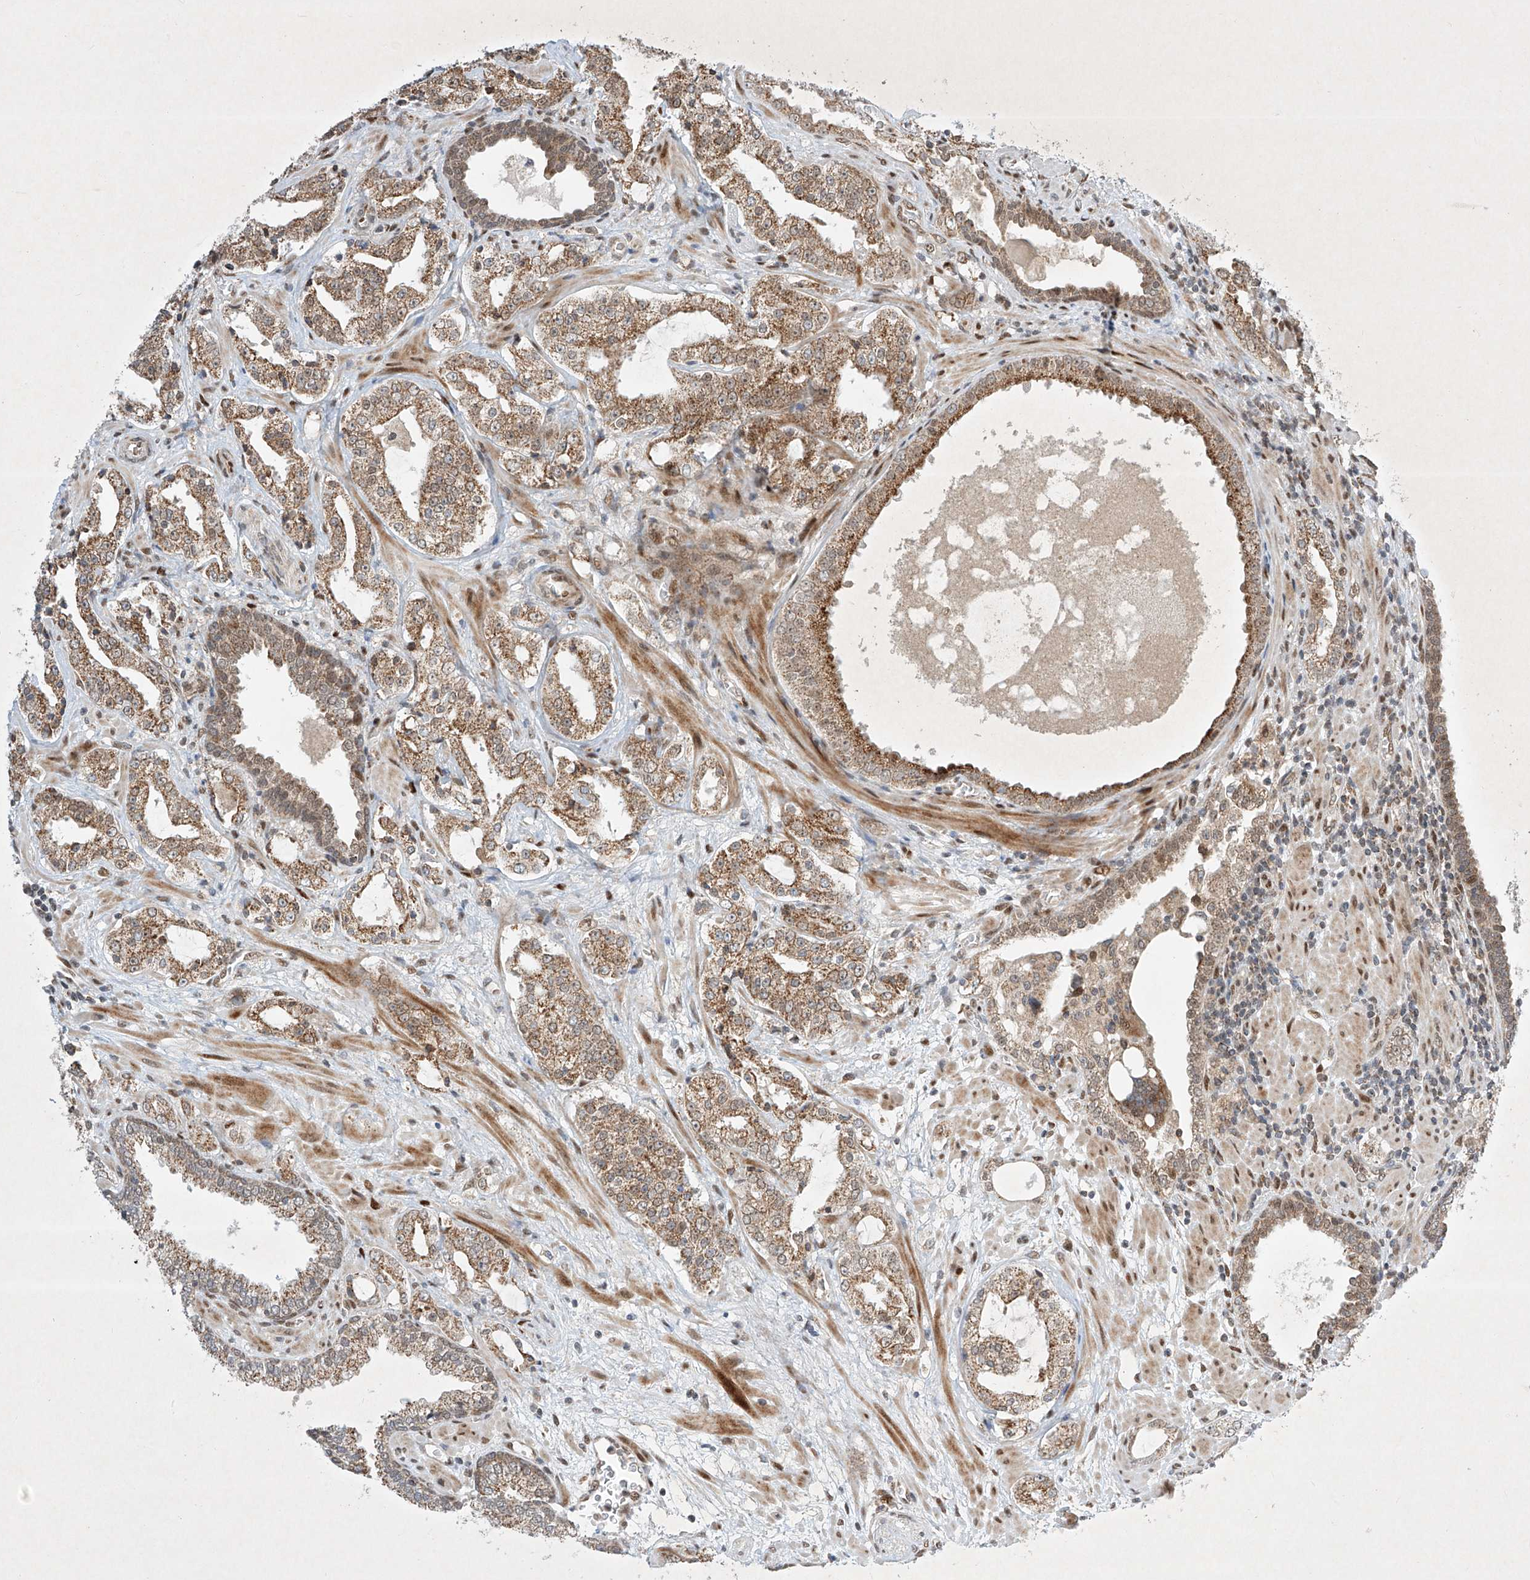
{"staining": {"intensity": "moderate", "quantity": ">75%", "location": "cytoplasmic/membranous"}, "tissue": "prostate cancer", "cell_type": "Tumor cells", "image_type": "cancer", "snomed": [{"axis": "morphology", "description": "Adenocarcinoma, High grade"}, {"axis": "topography", "description": "Prostate"}], "caption": "Immunohistochemistry photomicrograph of neoplastic tissue: human adenocarcinoma (high-grade) (prostate) stained using immunohistochemistry displays medium levels of moderate protein expression localized specifically in the cytoplasmic/membranous of tumor cells, appearing as a cytoplasmic/membranous brown color.", "gene": "EPG5", "patient": {"sex": "male", "age": 64}}